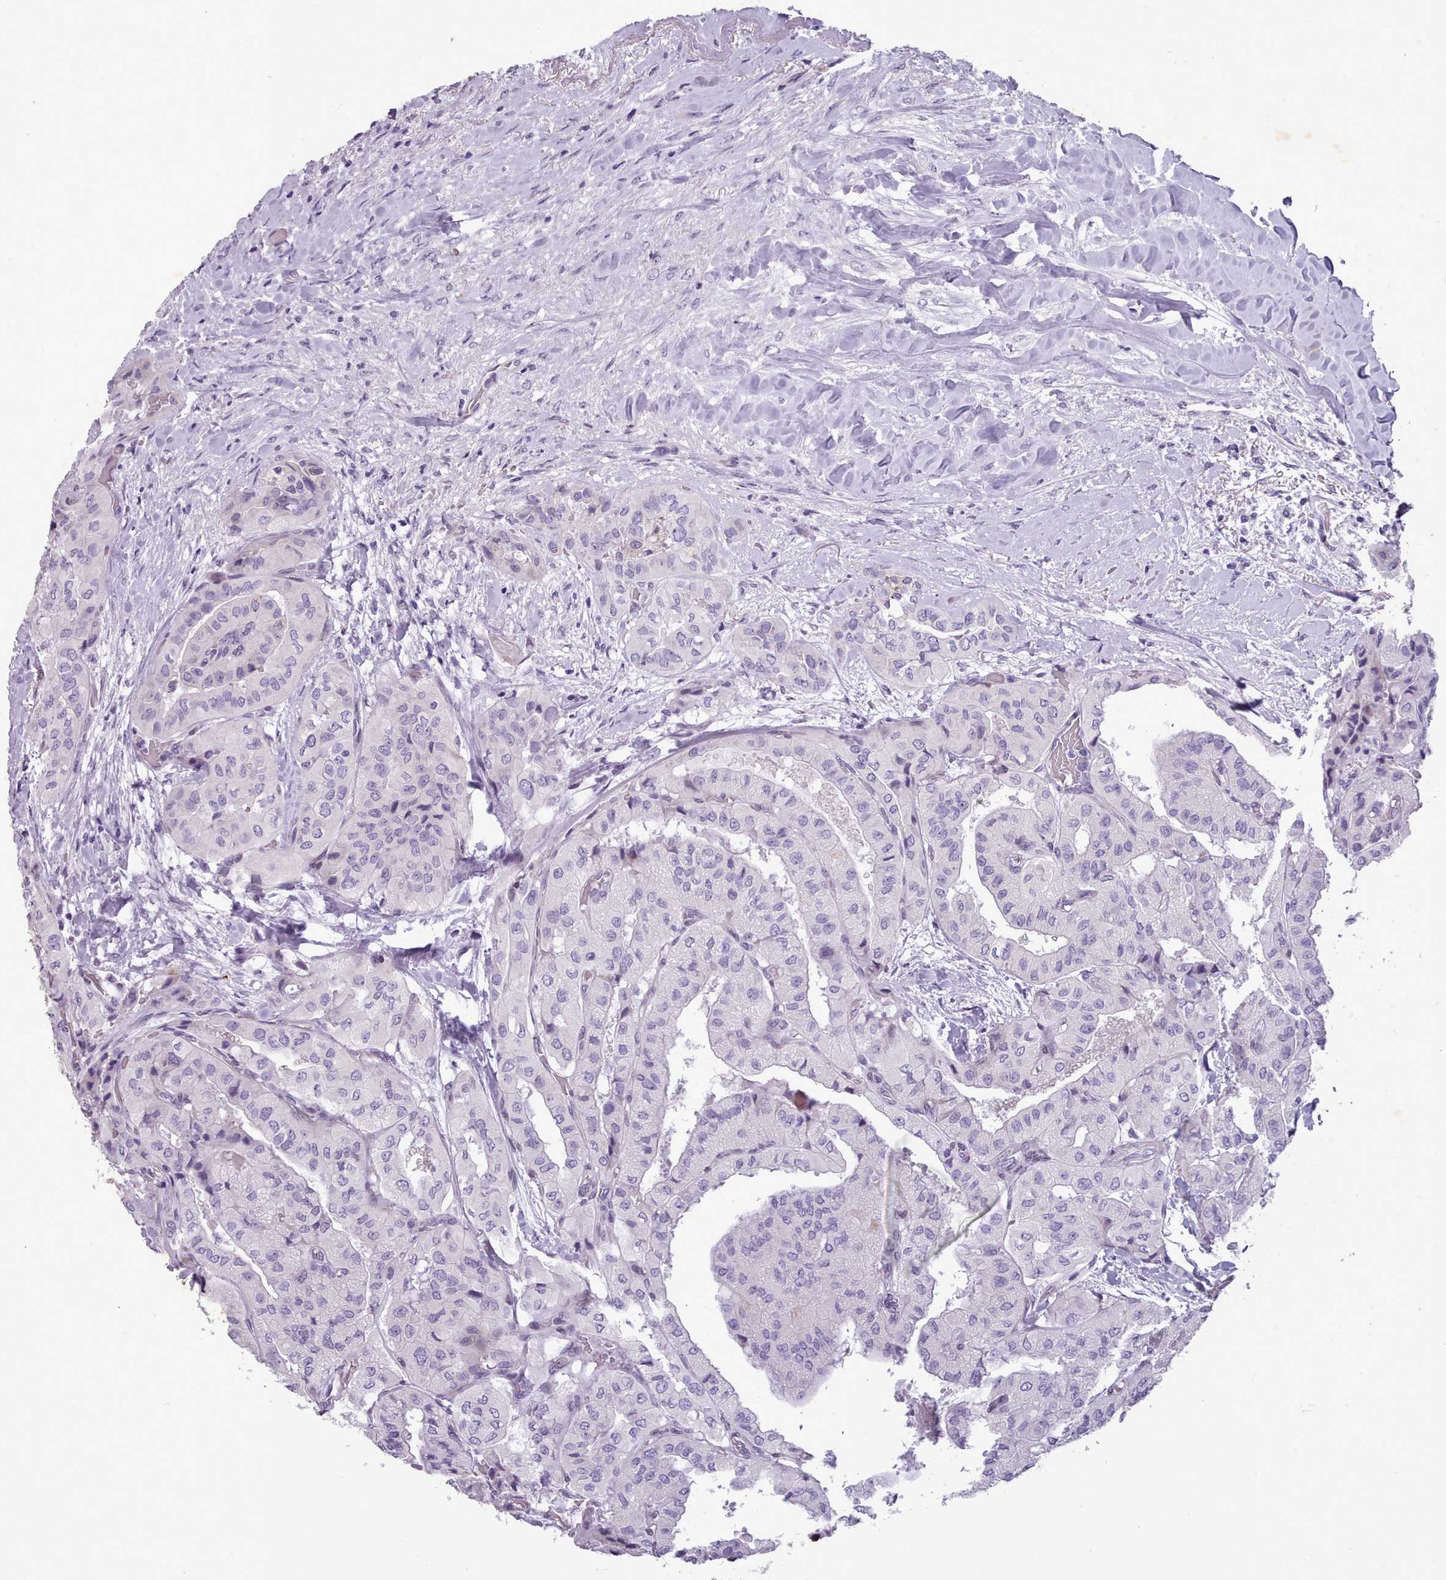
{"staining": {"intensity": "negative", "quantity": "none", "location": "none"}, "tissue": "thyroid cancer", "cell_type": "Tumor cells", "image_type": "cancer", "snomed": [{"axis": "morphology", "description": "Papillary adenocarcinoma, NOS"}, {"axis": "topography", "description": "Thyroid gland"}], "caption": "This micrograph is of papillary adenocarcinoma (thyroid) stained with immunohistochemistry (IHC) to label a protein in brown with the nuclei are counter-stained blue. There is no expression in tumor cells.", "gene": "KCNT2", "patient": {"sex": "female", "age": 59}}